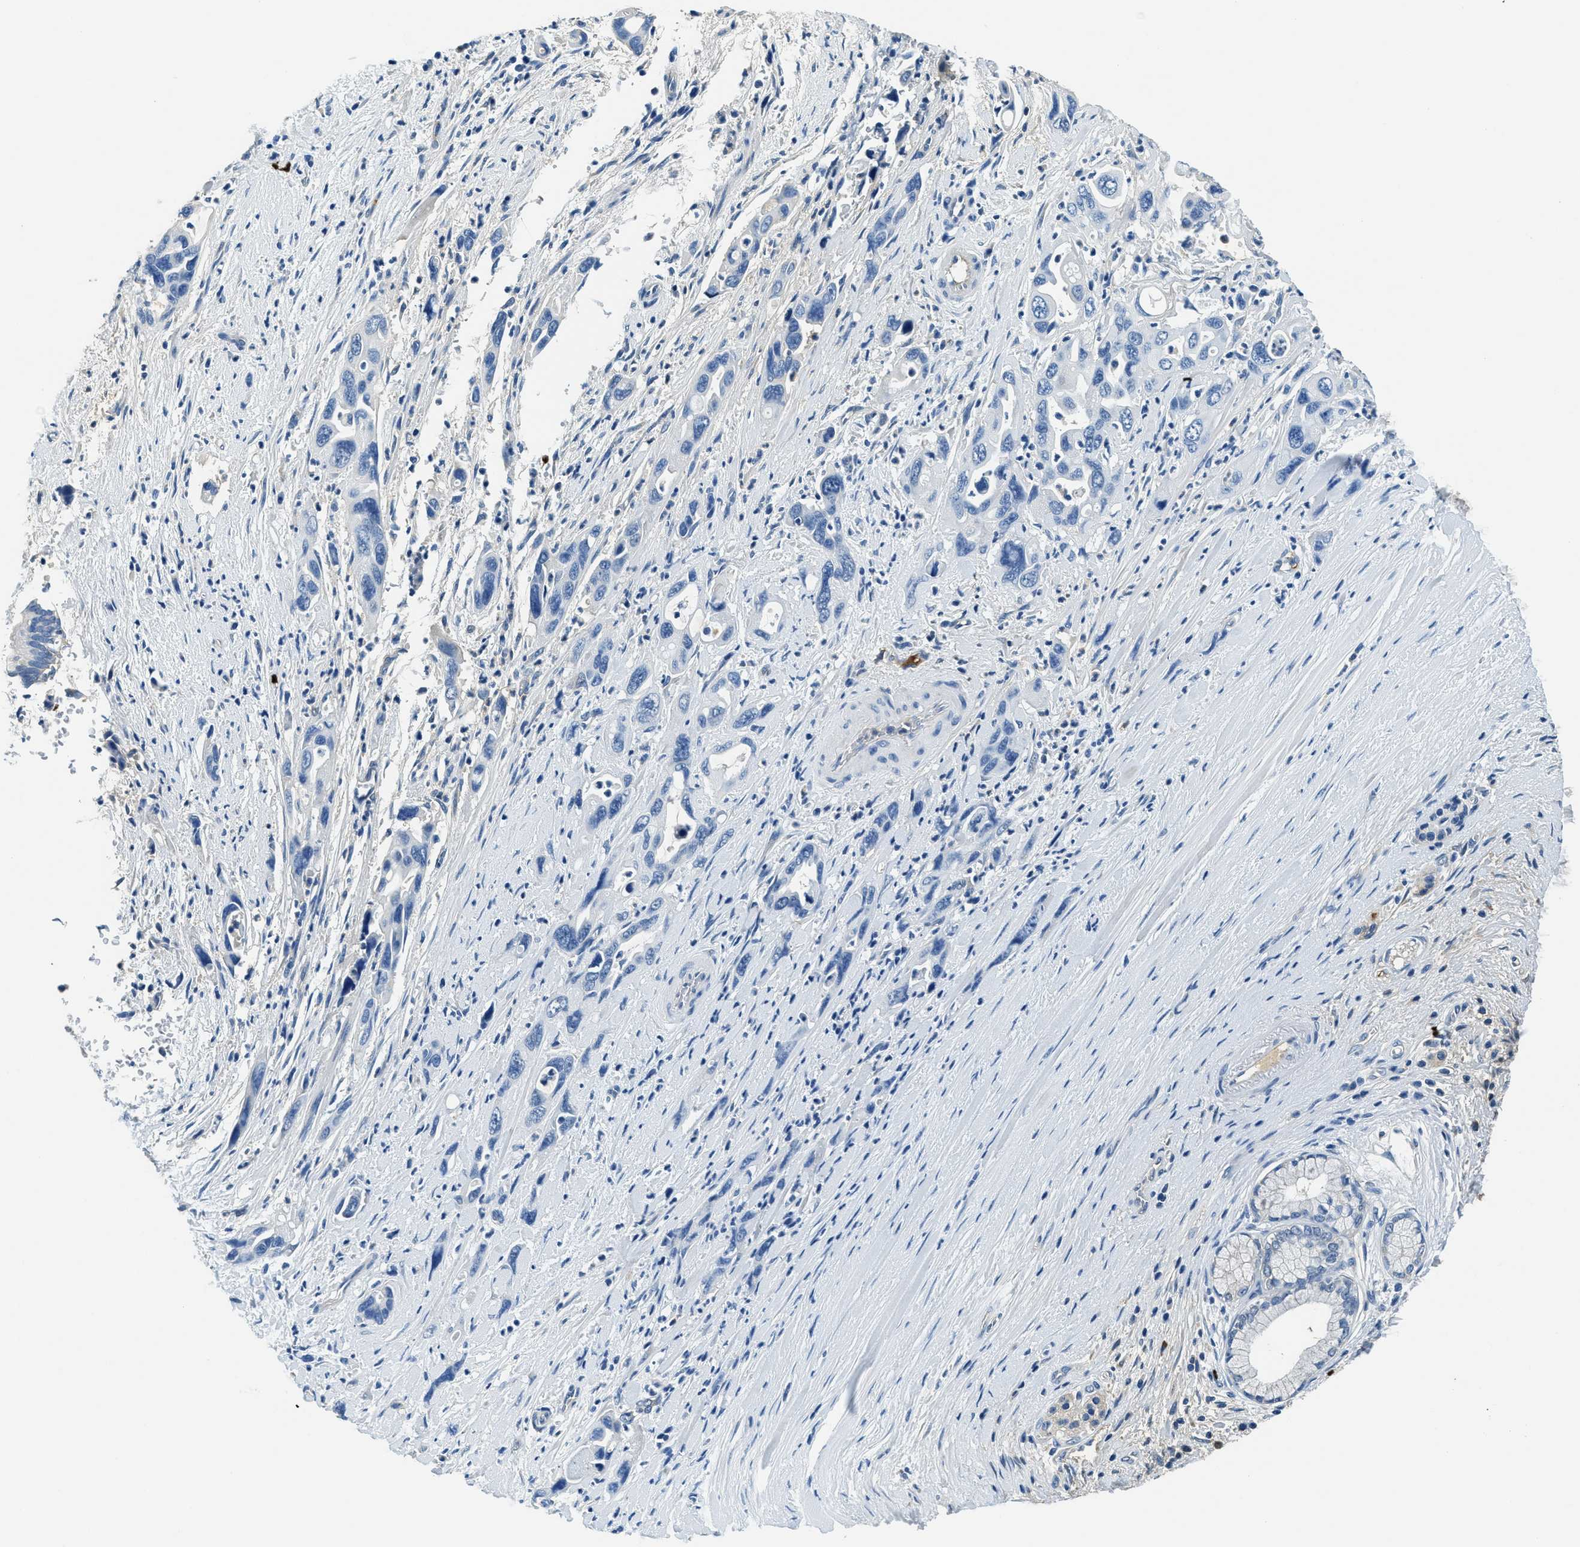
{"staining": {"intensity": "negative", "quantity": "none", "location": "none"}, "tissue": "pancreatic cancer", "cell_type": "Tumor cells", "image_type": "cancer", "snomed": [{"axis": "morphology", "description": "Adenocarcinoma, NOS"}, {"axis": "topography", "description": "Pancreas"}], "caption": "Micrograph shows no significant protein expression in tumor cells of adenocarcinoma (pancreatic).", "gene": "TMEM186", "patient": {"sex": "female", "age": 70}}